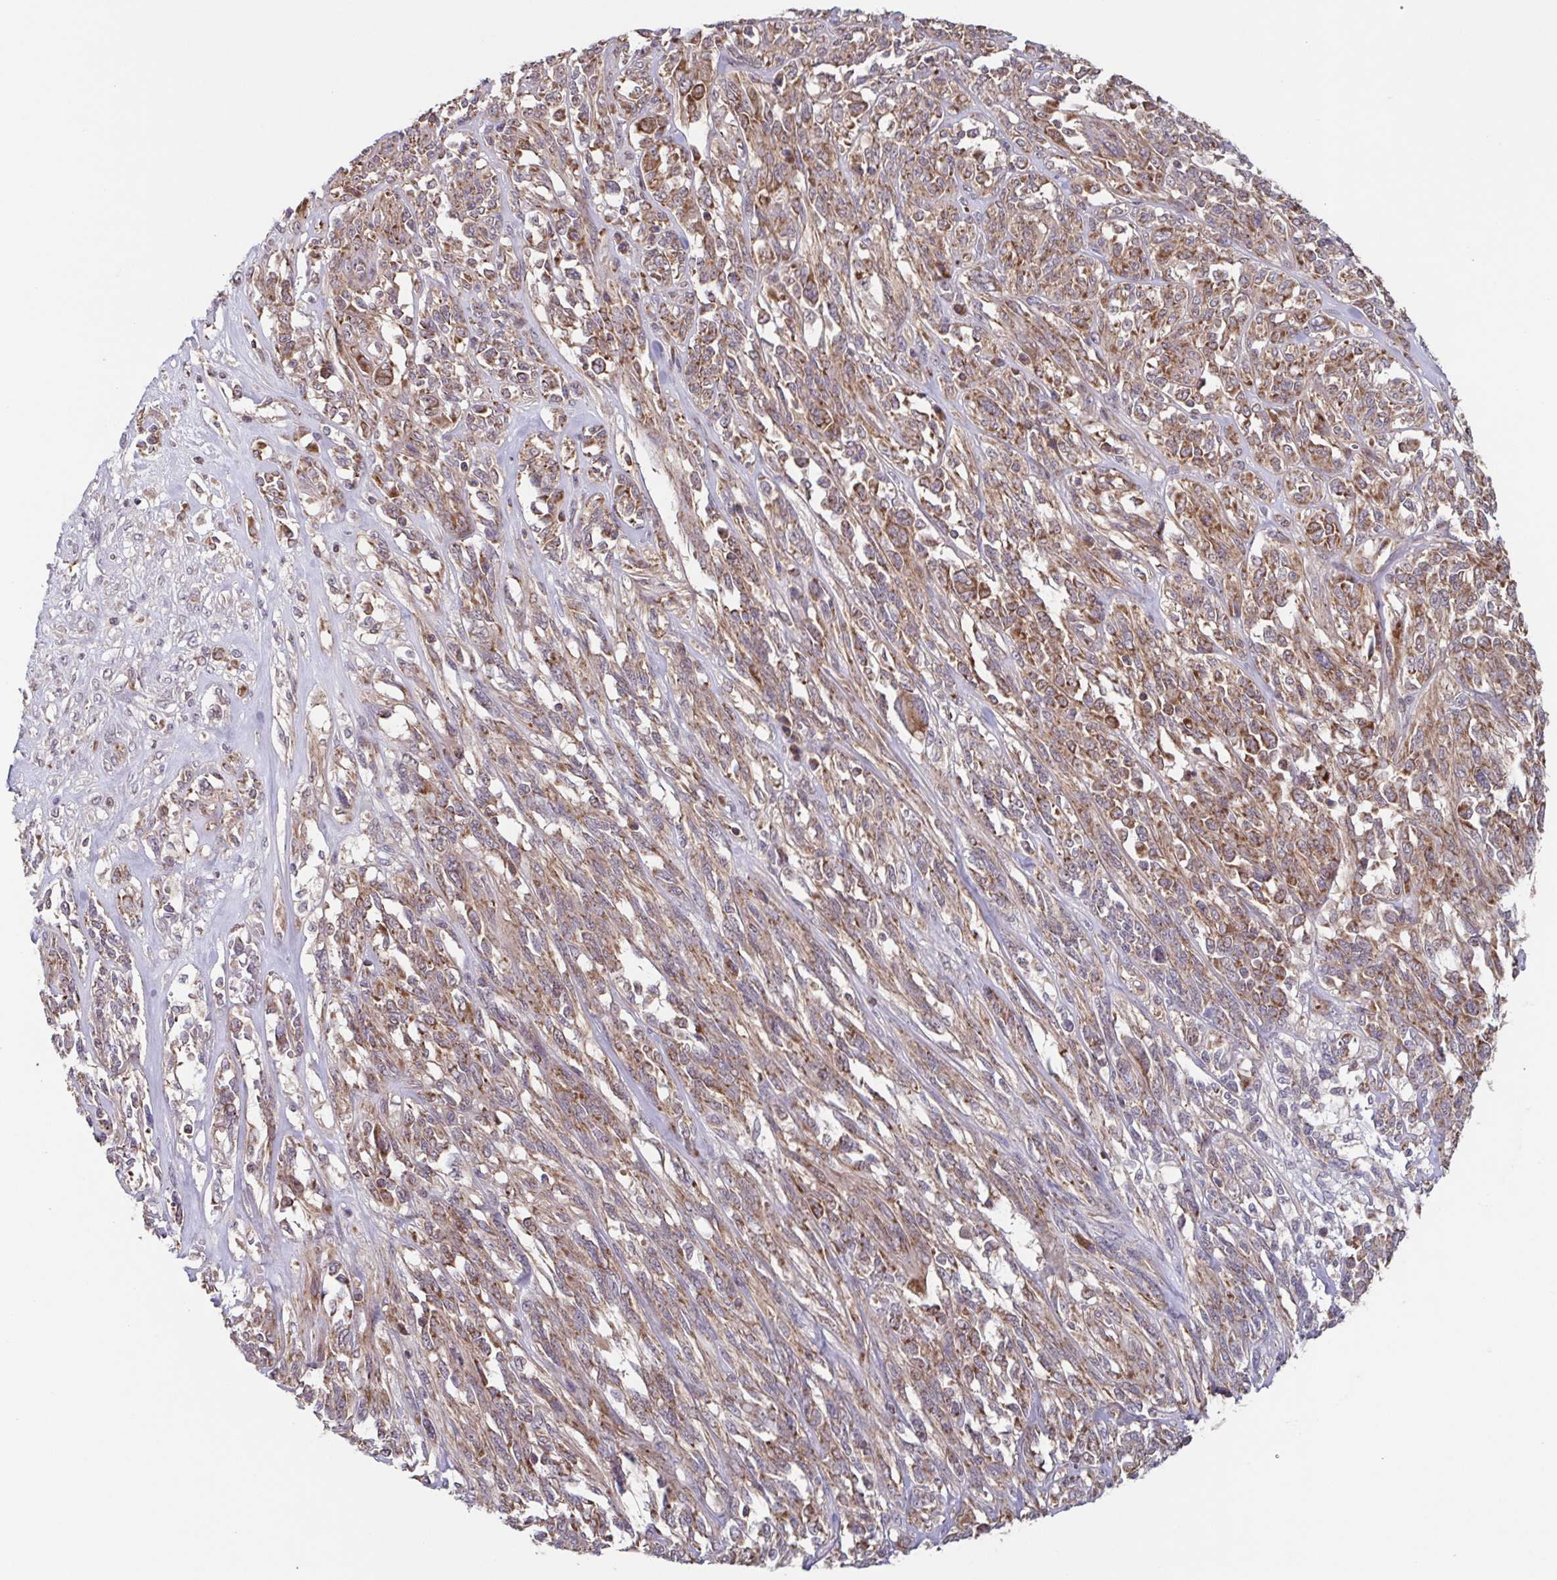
{"staining": {"intensity": "moderate", "quantity": ">75%", "location": "cytoplasmic/membranous"}, "tissue": "melanoma", "cell_type": "Tumor cells", "image_type": "cancer", "snomed": [{"axis": "morphology", "description": "Malignant melanoma, NOS"}, {"axis": "topography", "description": "Skin"}], "caption": "Brown immunohistochemical staining in melanoma reveals moderate cytoplasmic/membranous positivity in about >75% of tumor cells.", "gene": "TTC19", "patient": {"sex": "female", "age": 91}}